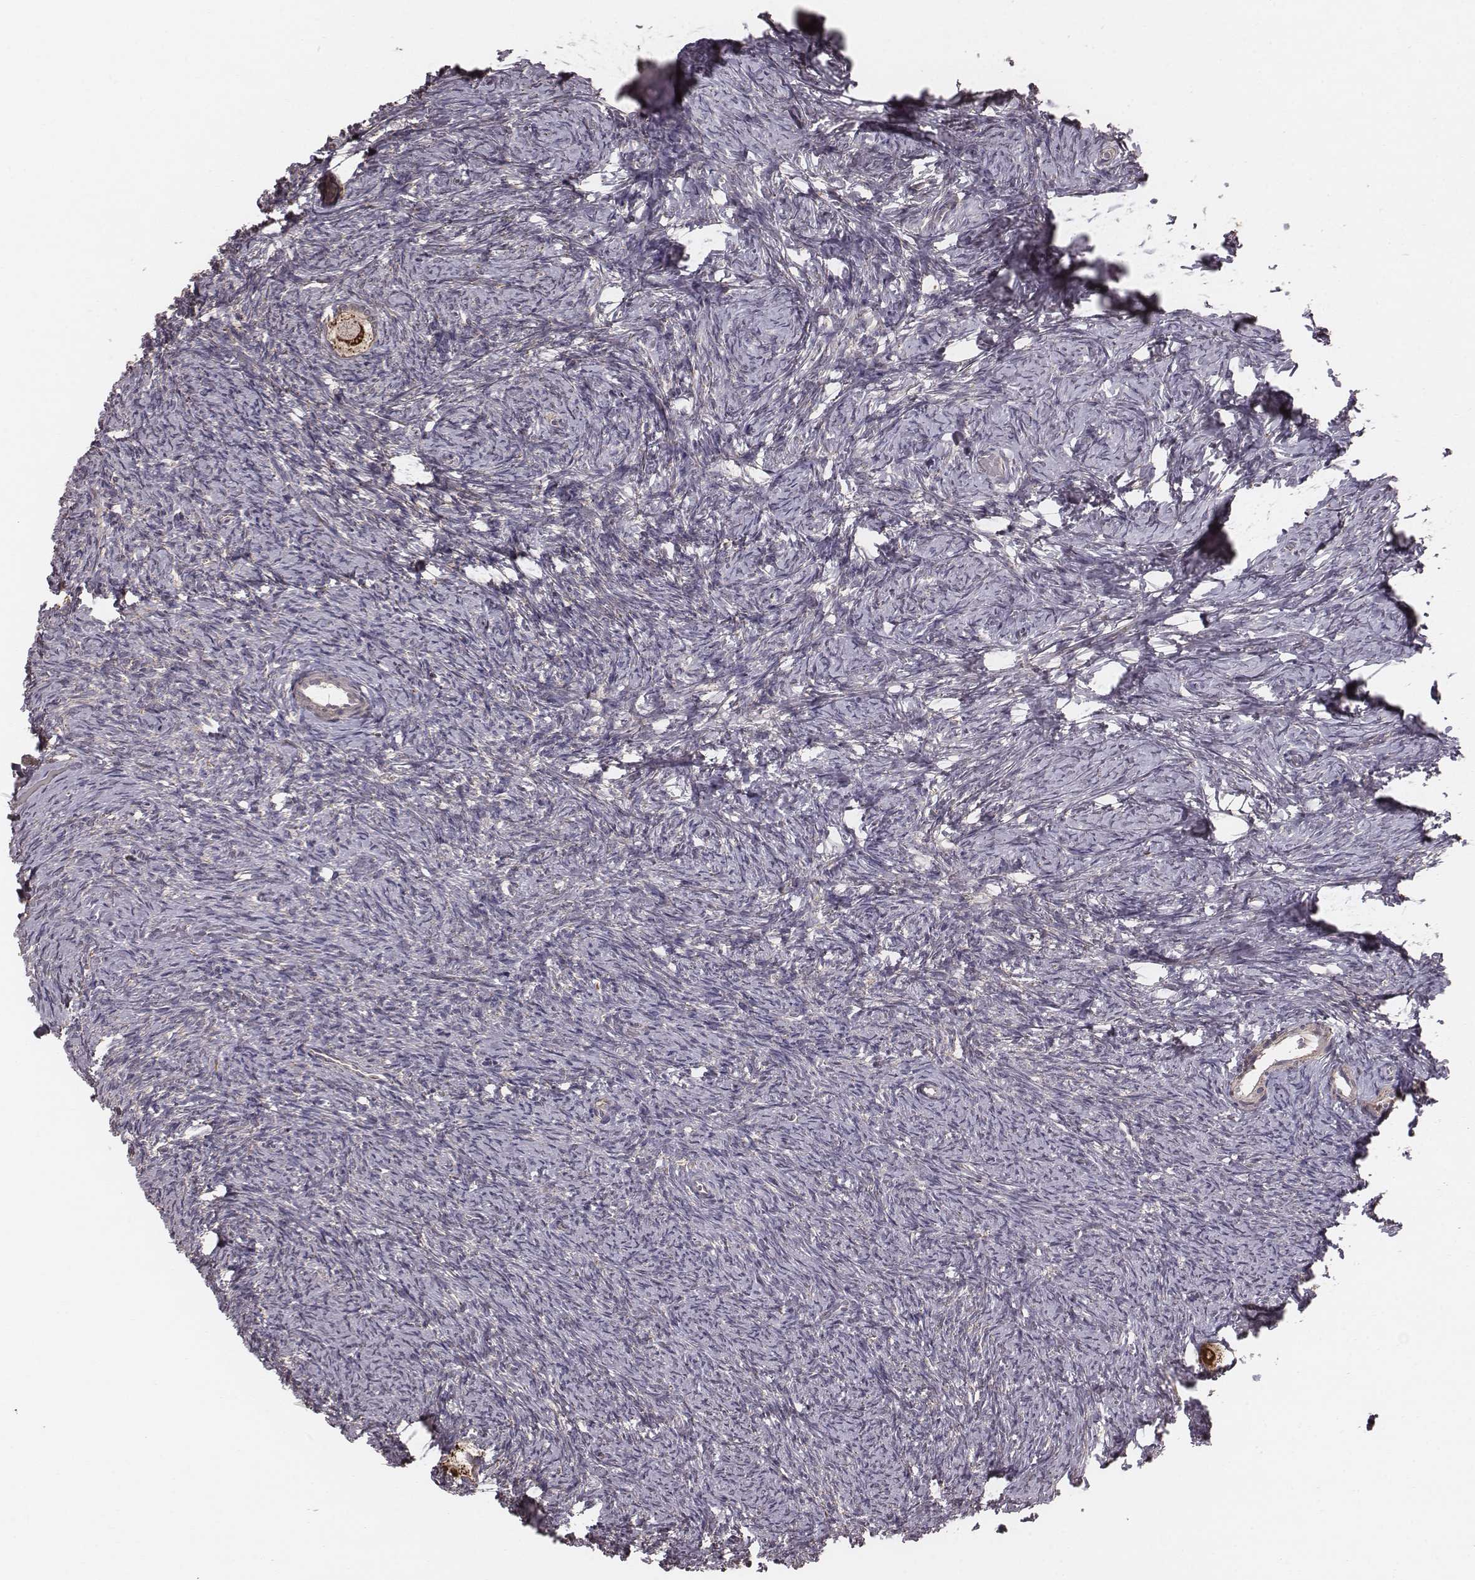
{"staining": {"intensity": "strong", "quantity": ">75%", "location": "cytoplasmic/membranous"}, "tissue": "ovary", "cell_type": "Follicle cells", "image_type": "normal", "snomed": [{"axis": "morphology", "description": "Normal tissue, NOS"}, {"axis": "topography", "description": "Ovary"}], "caption": "Strong cytoplasmic/membranous expression is appreciated in about >75% of follicle cells in benign ovary.", "gene": "PDCD2L", "patient": {"sex": "female", "age": 39}}